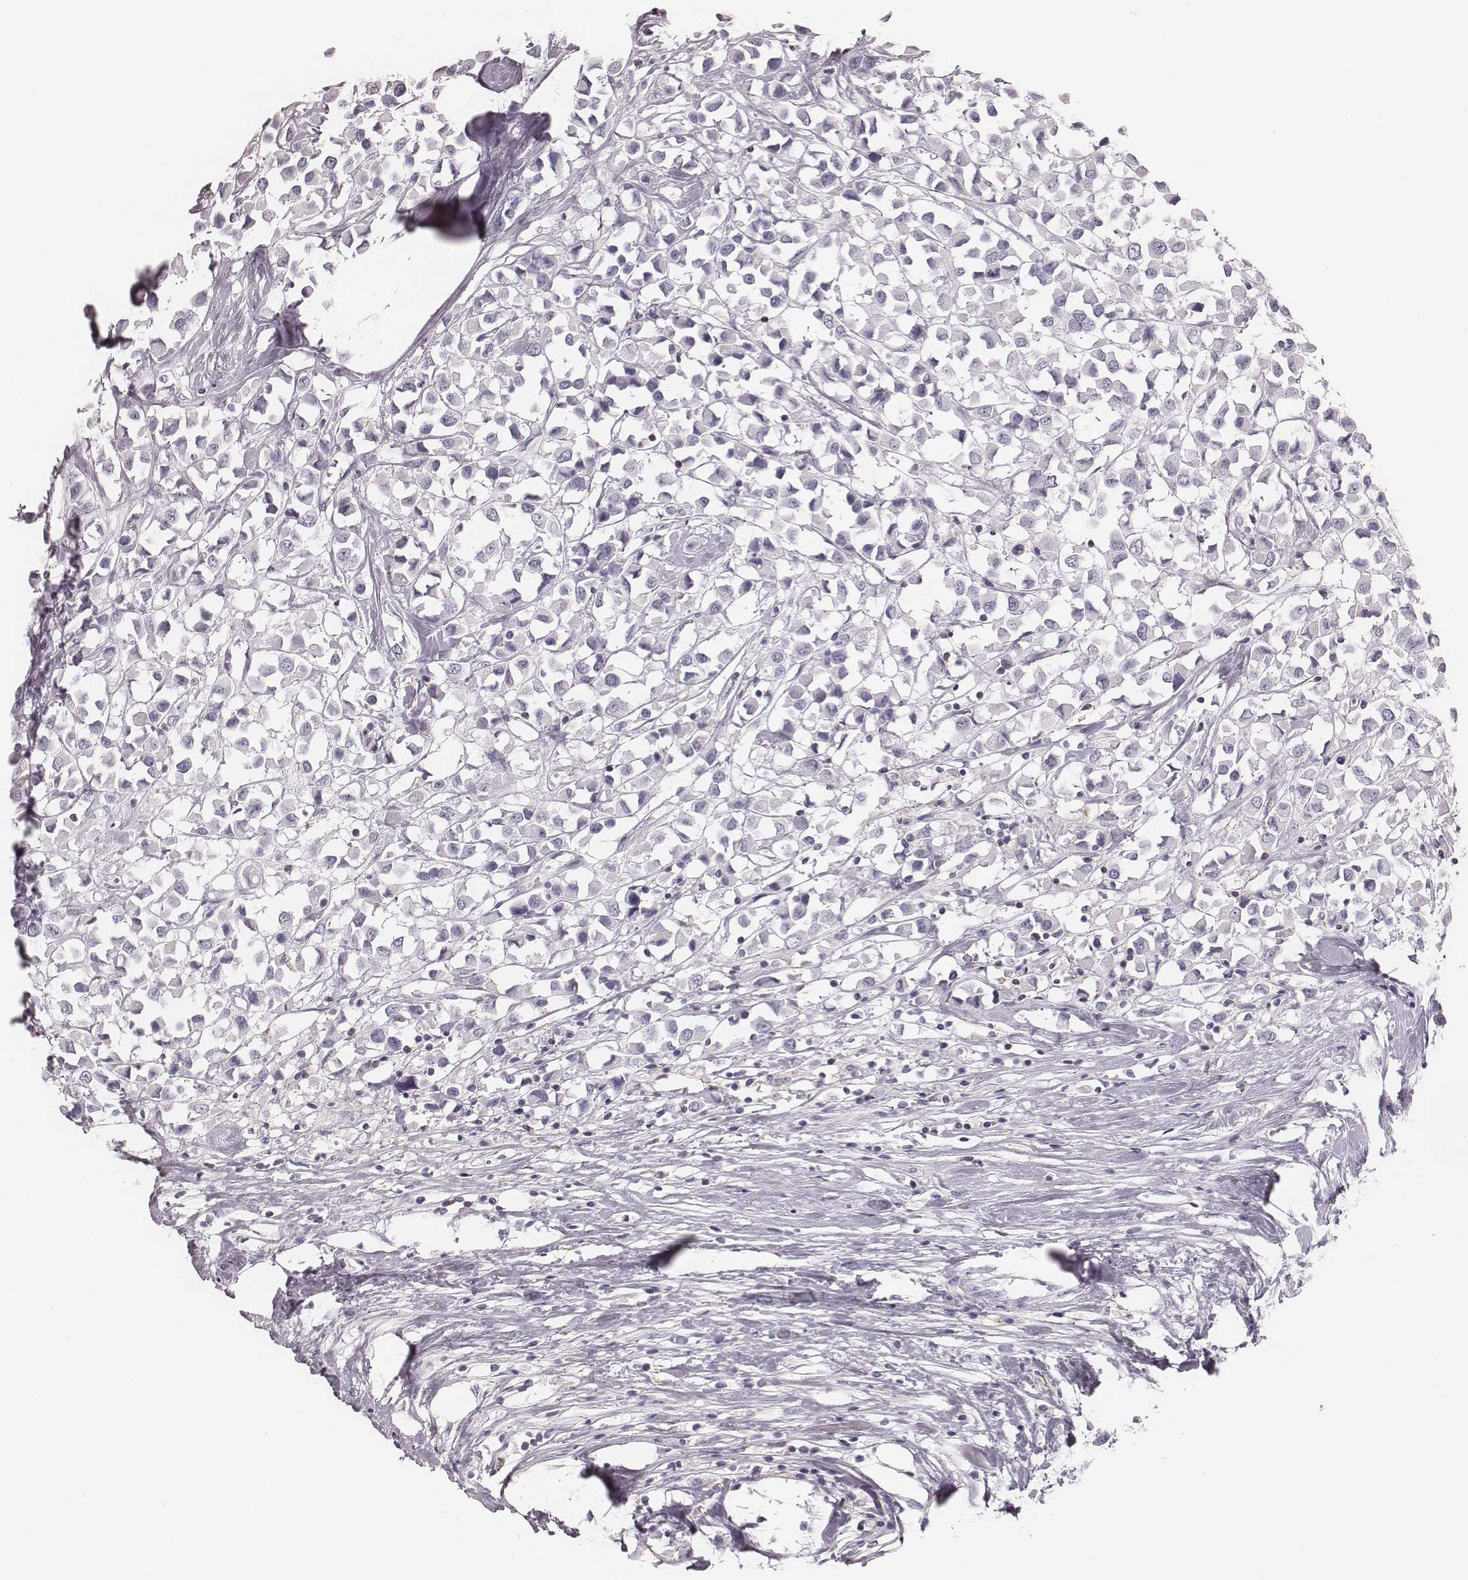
{"staining": {"intensity": "negative", "quantity": "none", "location": "none"}, "tissue": "breast cancer", "cell_type": "Tumor cells", "image_type": "cancer", "snomed": [{"axis": "morphology", "description": "Duct carcinoma"}, {"axis": "topography", "description": "Breast"}], "caption": "This is a histopathology image of IHC staining of breast cancer, which shows no positivity in tumor cells. Brightfield microscopy of IHC stained with DAB (3,3'-diaminobenzidine) (brown) and hematoxylin (blue), captured at high magnification.", "gene": "ZNF365", "patient": {"sex": "female", "age": 61}}